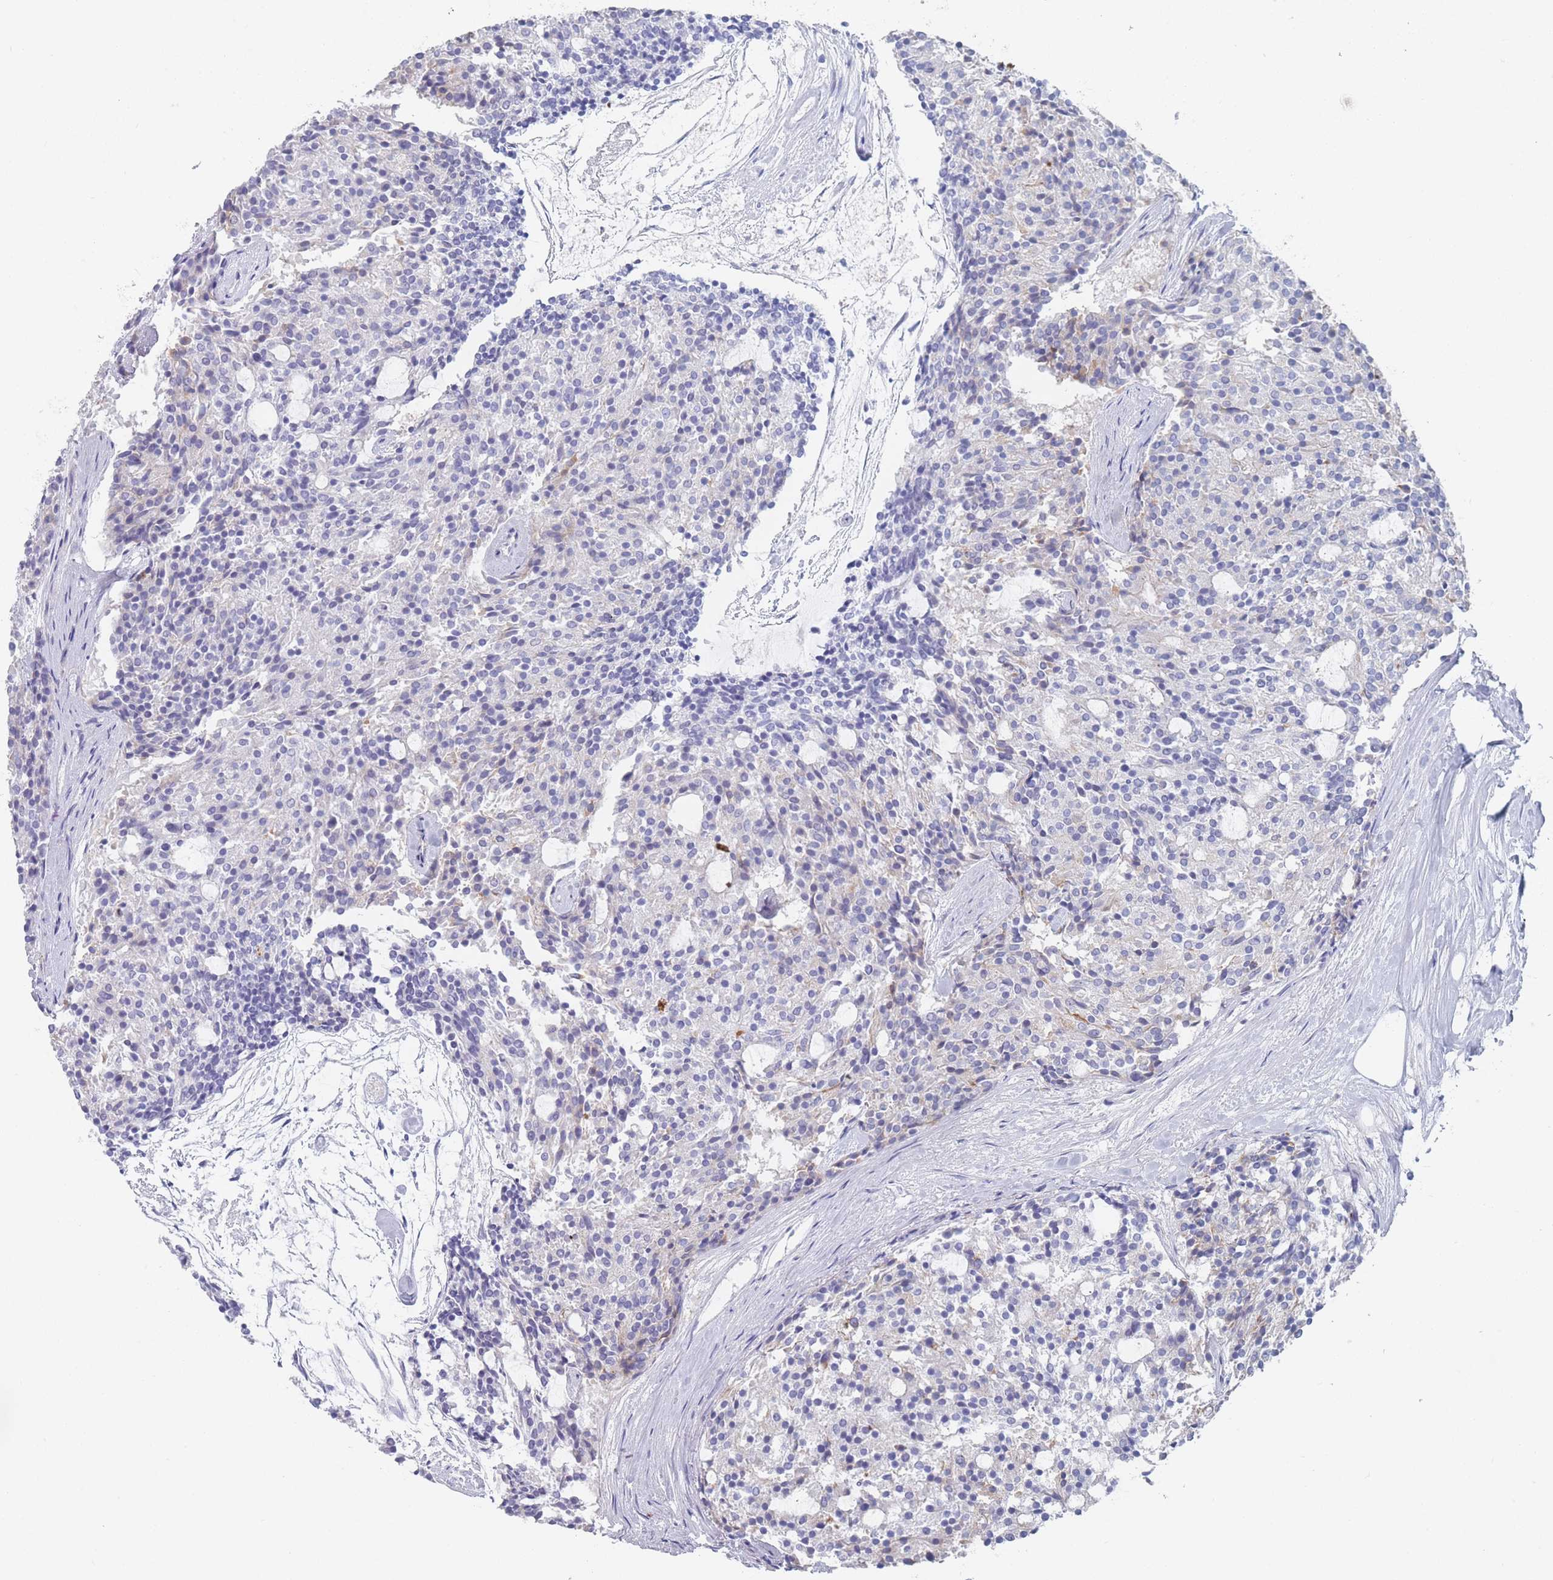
{"staining": {"intensity": "negative", "quantity": "none", "location": "none"}, "tissue": "carcinoid", "cell_type": "Tumor cells", "image_type": "cancer", "snomed": [{"axis": "morphology", "description": "Carcinoid, malignant, NOS"}, {"axis": "topography", "description": "Pancreas"}], "caption": "Immunohistochemistry (IHC) of carcinoid (malignant) reveals no expression in tumor cells.", "gene": "ATP1A3", "patient": {"sex": "female", "age": 54}}